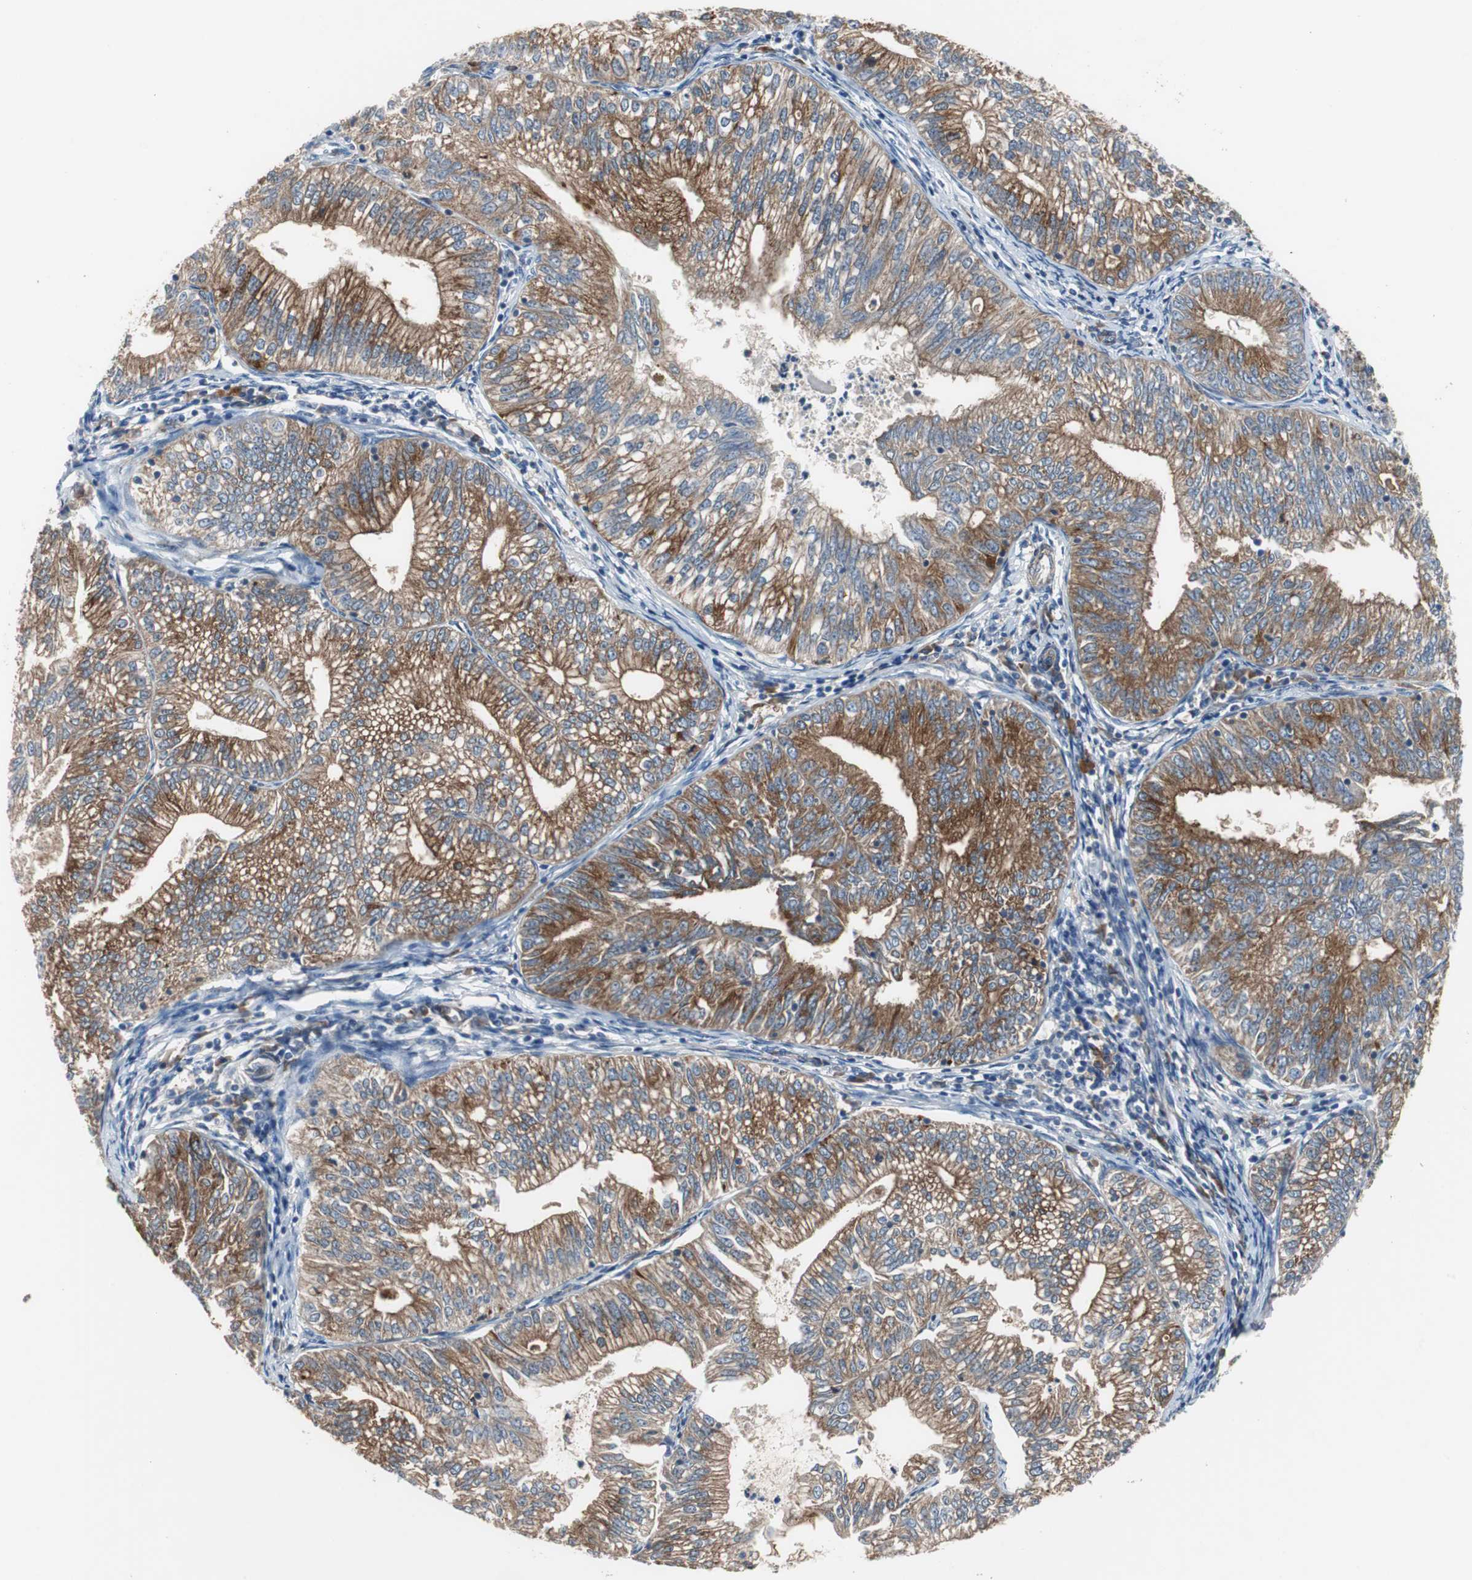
{"staining": {"intensity": "moderate", "quantity": ">75%", "location": "cytoplasmic/membranous"}, "tissue": "endometrial cancer", "cell_type": "Tumor cells", "image_type": "cancer", "snomed": [{"axis": "morphology", "description": "Adenocarcinoma, NOS"}, {"axis": "topography", "description": "Endometrium"}], "caption": "Endometrial cancer (adenocarcinoma) tissue shows moderate cytoplasmic/membranous expression in about >75% of tumor cells The protein of interest is shown in brown color, while the nuclei are stained blue.", "gene": "SORT1", "patient": {"sex": "female", "age": 69}}